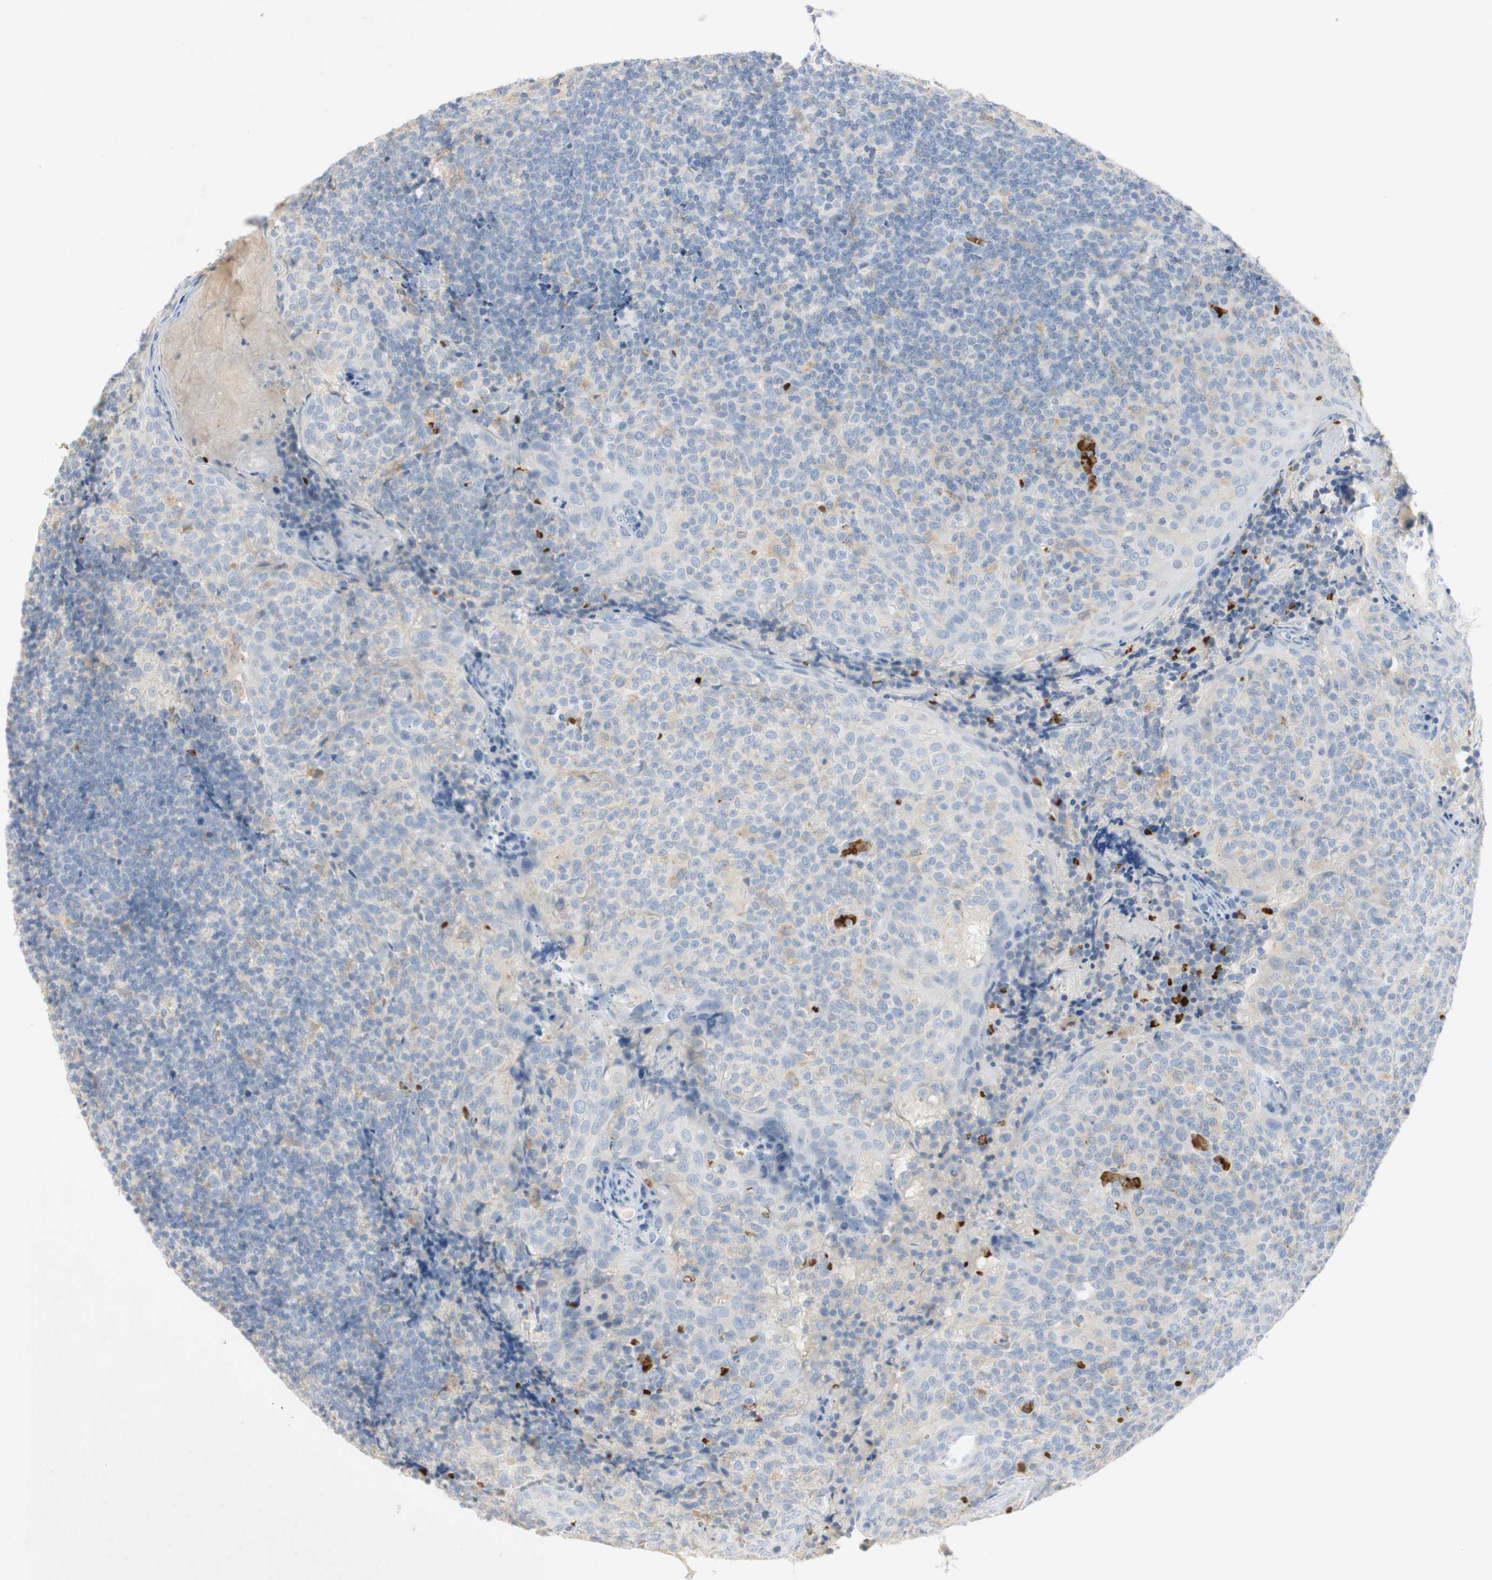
{"staining": {"intensity": "weak", "quantity": "<25%", "location": "cytoplasmic/membranous"}, "tissue": "tonsil", "cell_type": "Germinal center cells", "image_type": "normal", "snomed": [{"axis": "morphology", "description": "Normal tissue, NOS"}, {"axis": "topography", "description": "Tonsil"}], "caption": "Normal tonsil was stained to show a protein in brown. There is no significant positivity in germinal center cells.", "gene": "EPO", "patient": {"sex": "female", "age": 19}}